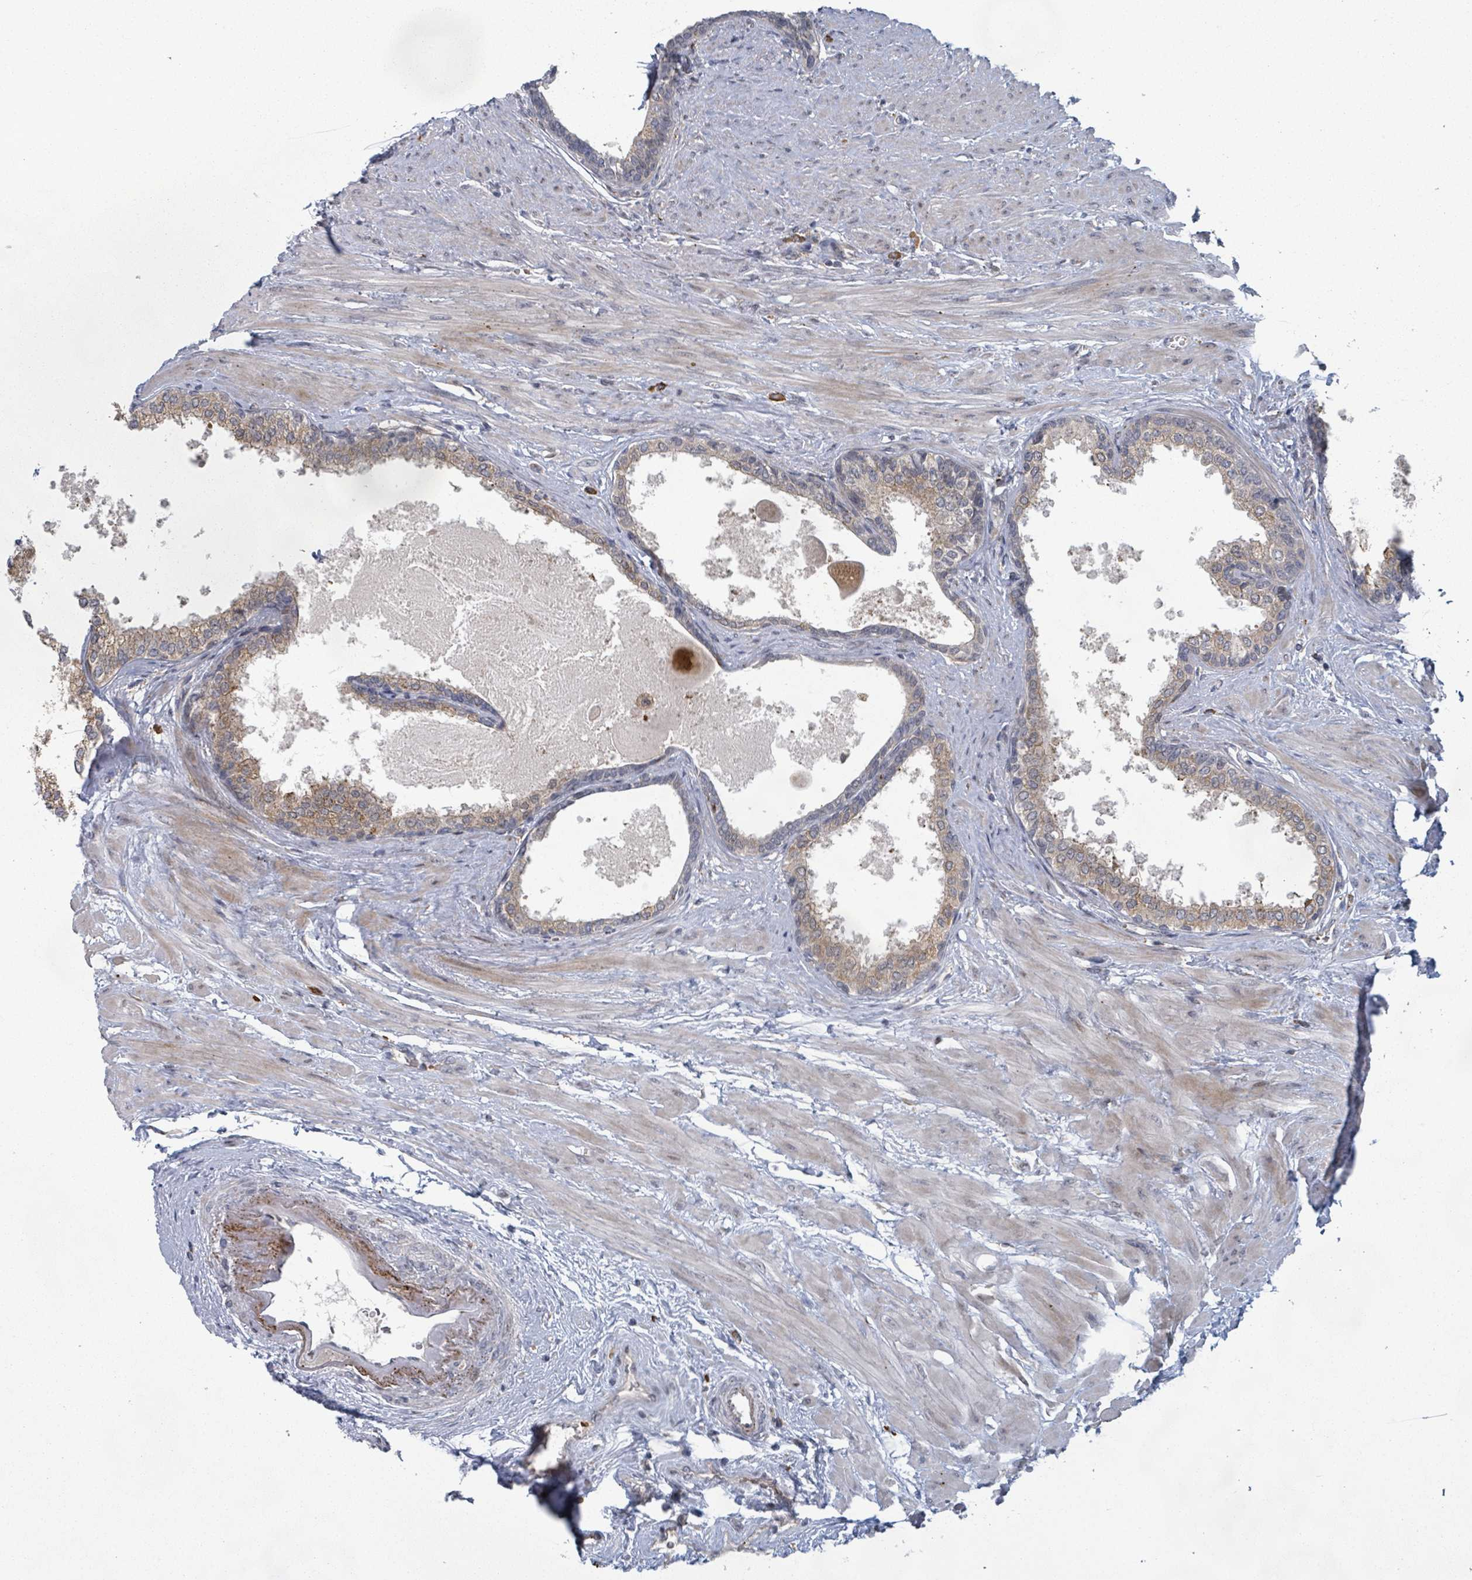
{"staining": {"intensity": "moderate", "quantity": ">75%", "location": "cytoplasmic/membranous"}, "tissue": "prostate", "cell_type": "Glandular cells", "image_type": "normal", "snomed": [{"axis": "morphology", "description": "Normal tissue, NOS"}, {"axis": "topography", "description": "Prostate"}], "caption": "Protein staining by IHC reveals moderate cytoplasmic/membranous staining in approximately >75% of glandular cells in normal prostate.", "gene": "SHROOM2", "patient": {"sex": "male", "age": 57}}